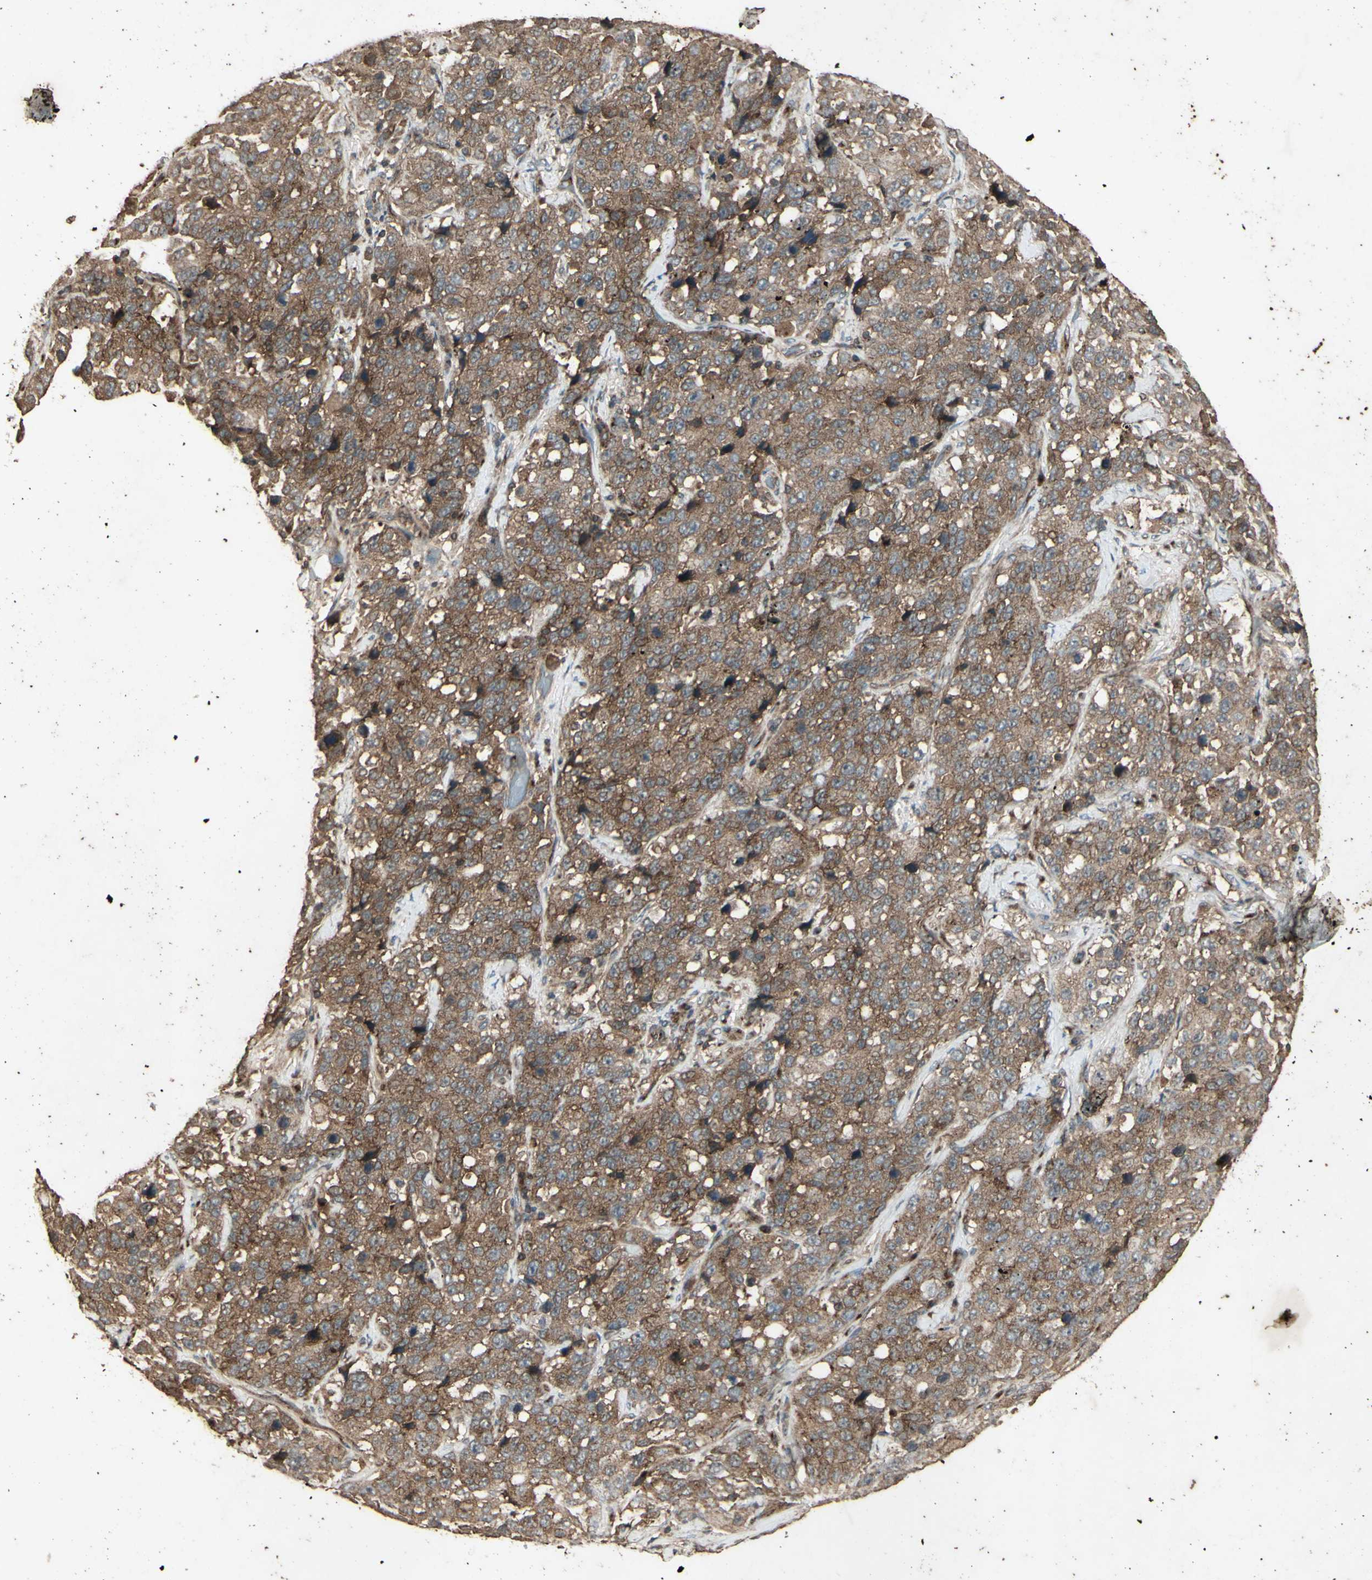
{"staining": {"intensity": "moderate", "quantity": ">75%", "location": "cytoplasmic/membranous"}, "tissue": "stomach cancer", "cell_type": "Tumor cells", "image_type": "cancer", "snomed": [{"axis": "morphology", "description": "Normal tissue, NOS"}, {"axis": "morphology", "description": "Adenocarcinoma, NOS"}, {"axis": "topography", "description": "Stomach"}], "caption": "Brown immunohistochemical staining in human stomach cancer (adenocarcinoma) exhibits moderate cytoplasmic/membranous expression in approximately >75% of tumor cells.", "gene": "AP1G1", "patient": {"sex": "male", "age": 48}}